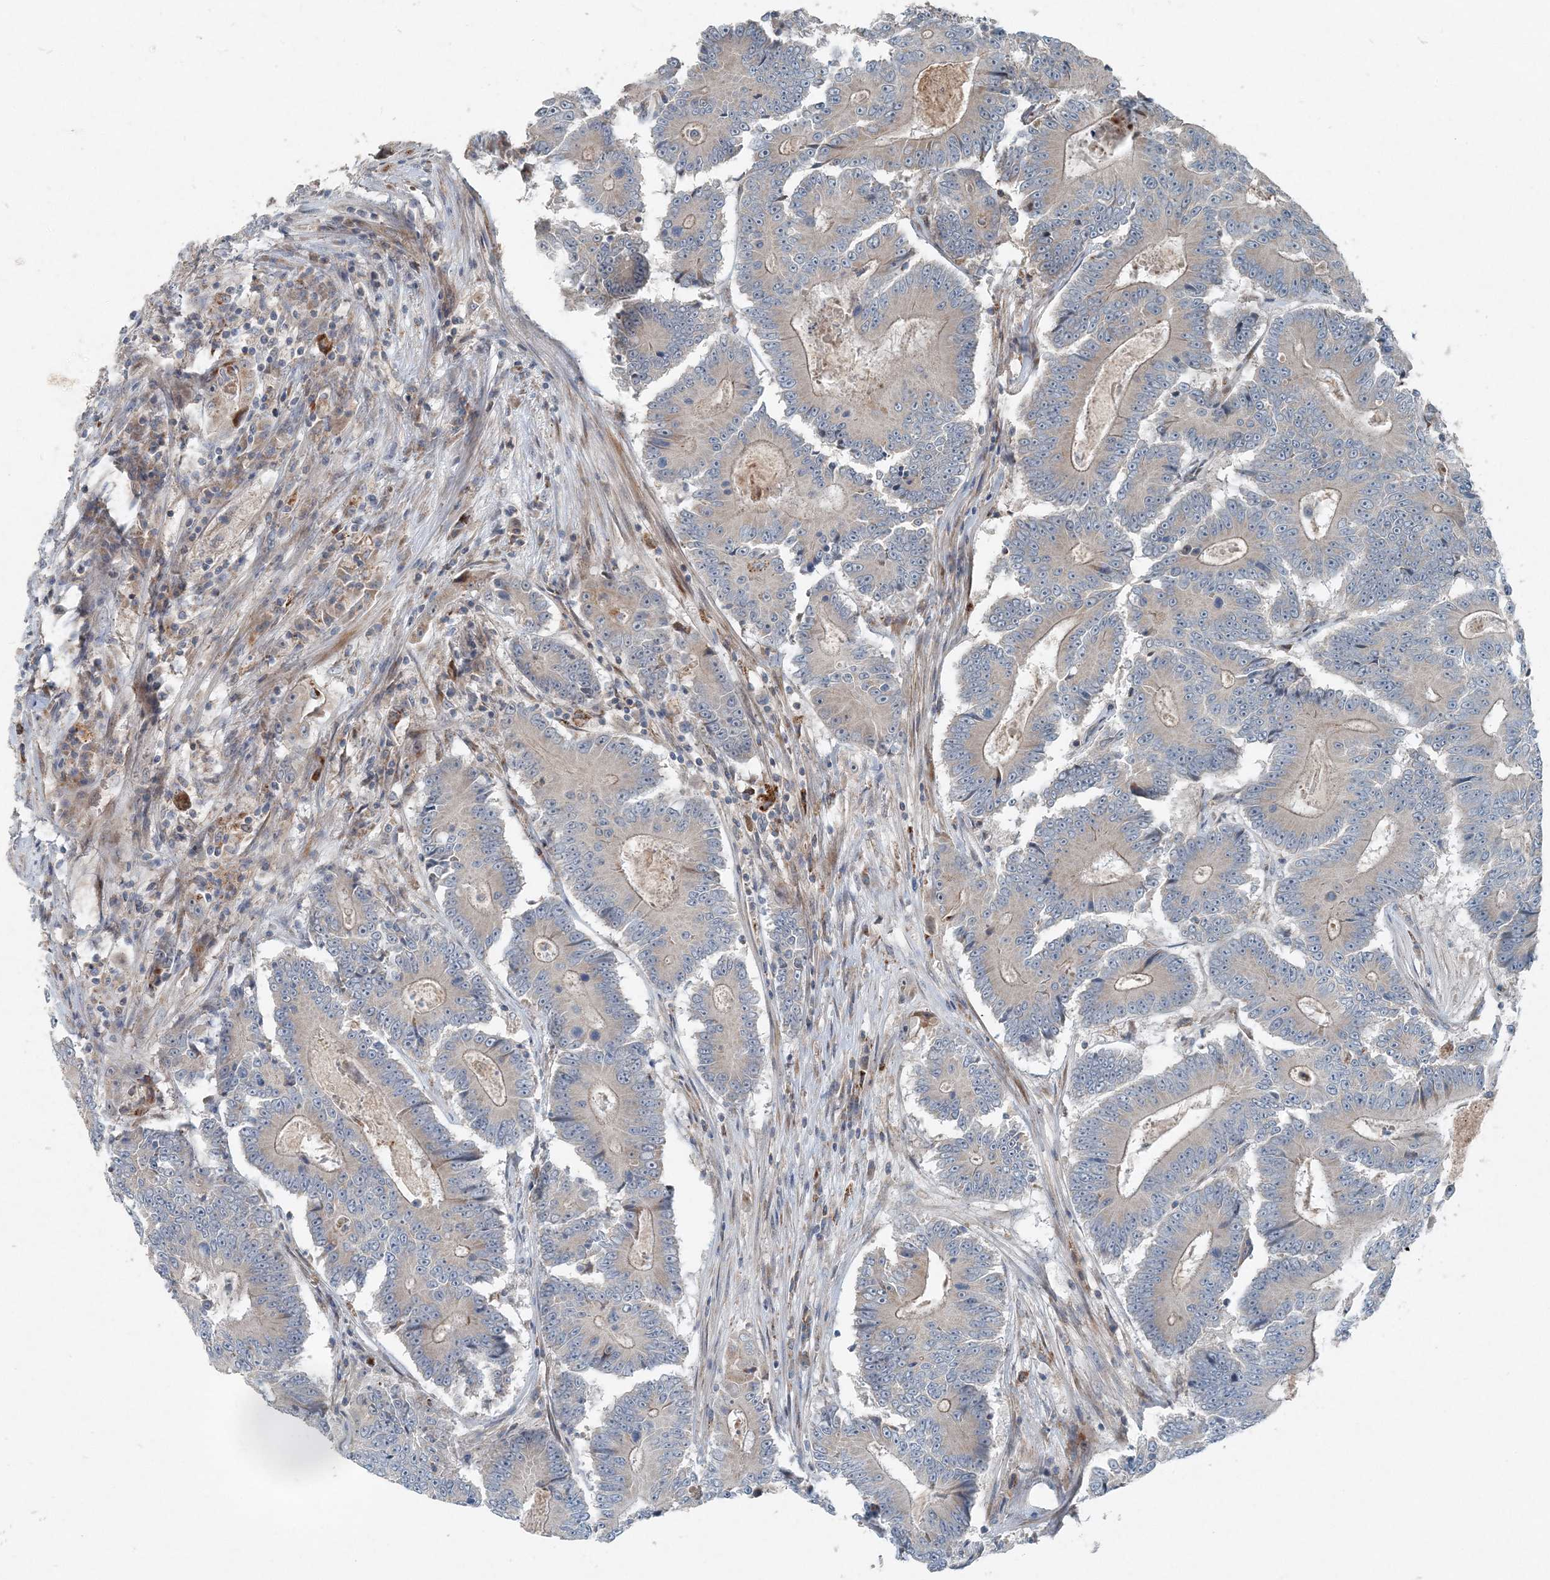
{"staining": {"intensity": "negative", "quantity": "none", "location": "none"}, "tissue": "colorectal cancer", "cell_type": "Tumor cells", "image_type": "cancer", "snomed": [{"axis": "morphology", "description": "Adenocarcinoma, NOS"}, {"axis": "topography", "description": "Colon"}], "caption": "The image displays no staining of tumor cells in adenocarcinoma (colorectal). Nuclei are stained in blue.", "gene": "INTU", "patient": {"sex": "male", "age": 83}}